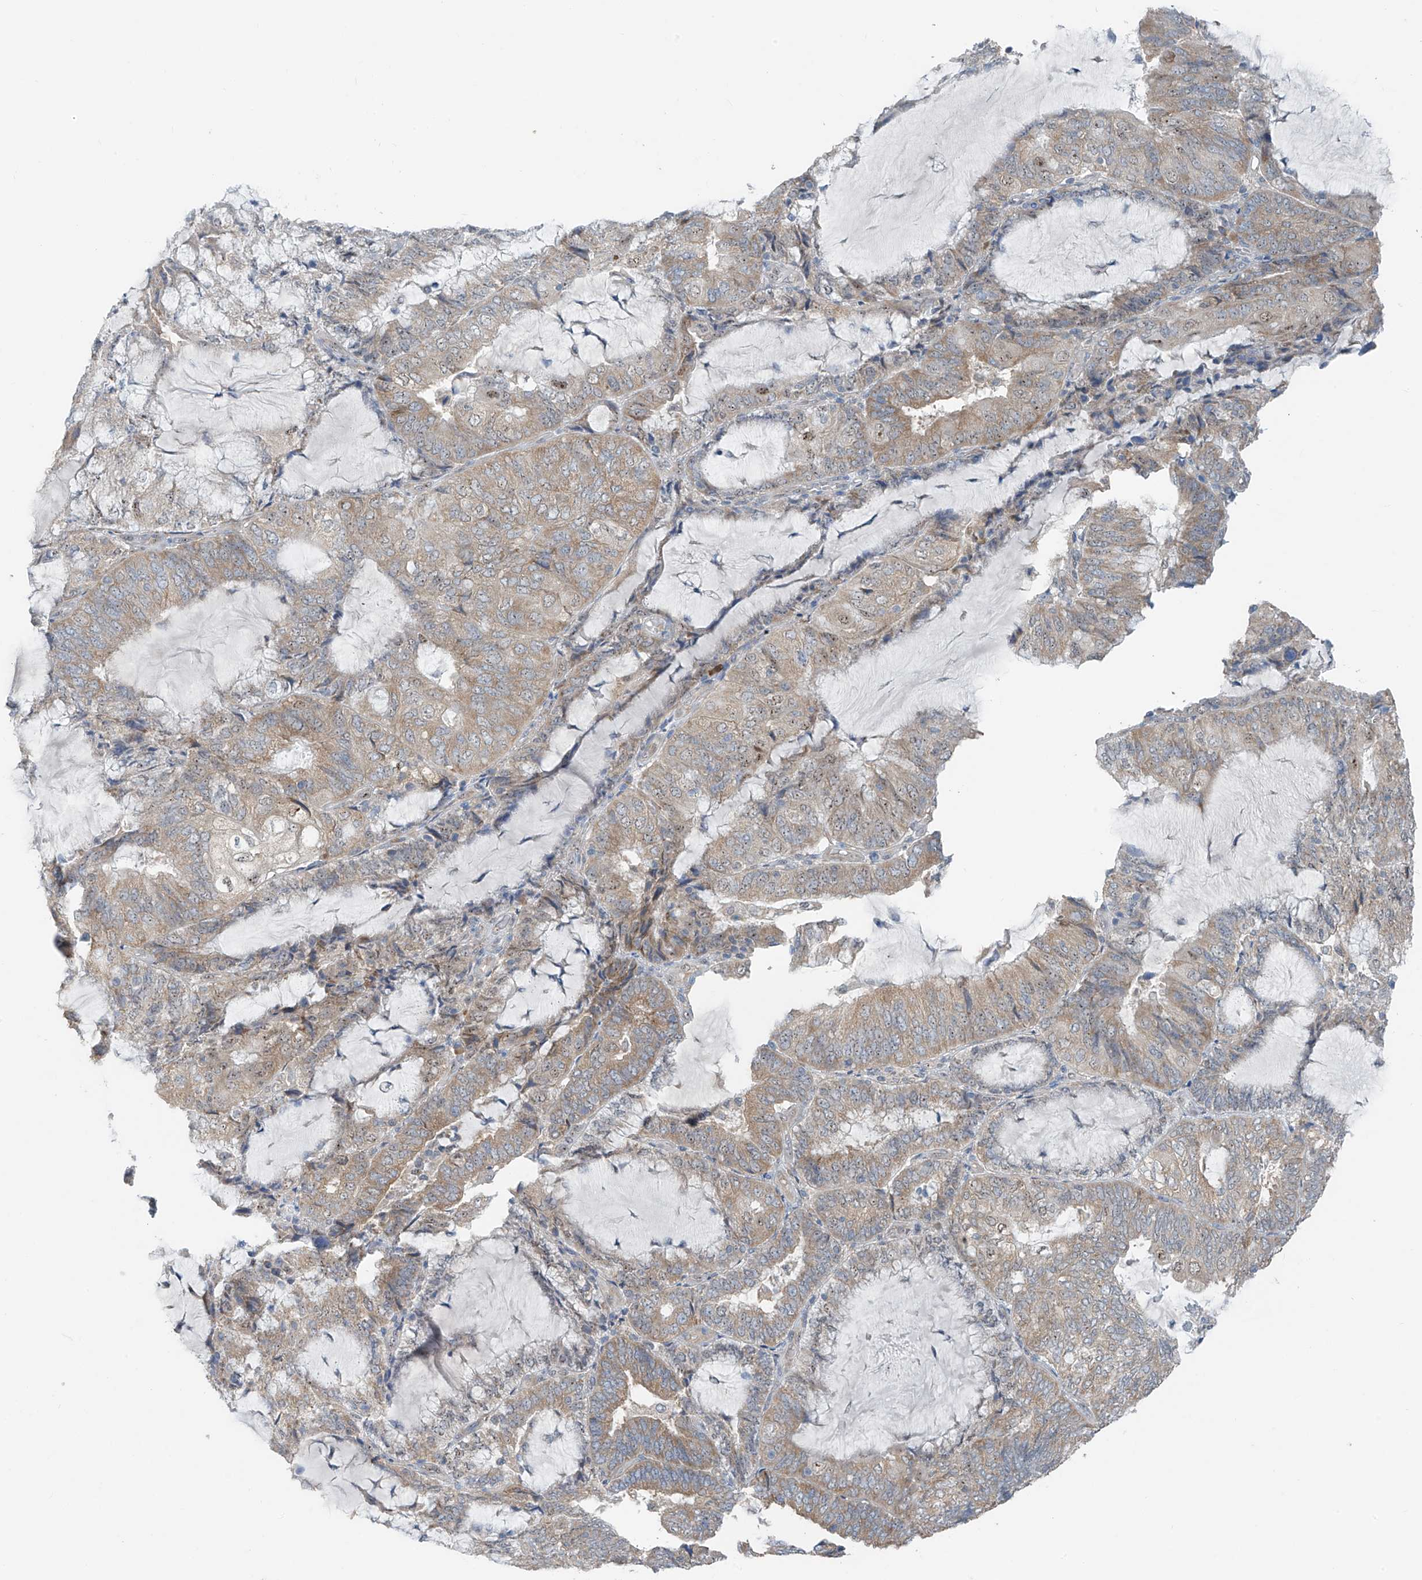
{"staining": {"intensity": "weak", "quantity": "25%-75%", "location": "cytoplasmic/membranous,nuclear"}, "tissue": "endometrial cancer", "cell_type": "Tumor cells", "image_type": "cancer", "snomed": [{"axis": "morphology", "description": "Adenocarcinoma, NOS"}, {"axis": "topography", "description": "Endometrium"}], "caption": "Immunohistochemical staining of endometrial cancer exhibits low levels of weak cytoplasmic/membranous and nuclear protein expression in approximately 25%-75% of tumor cells.", "gene": "RPL4", "patient": {"sex": "female", "age": 81}}